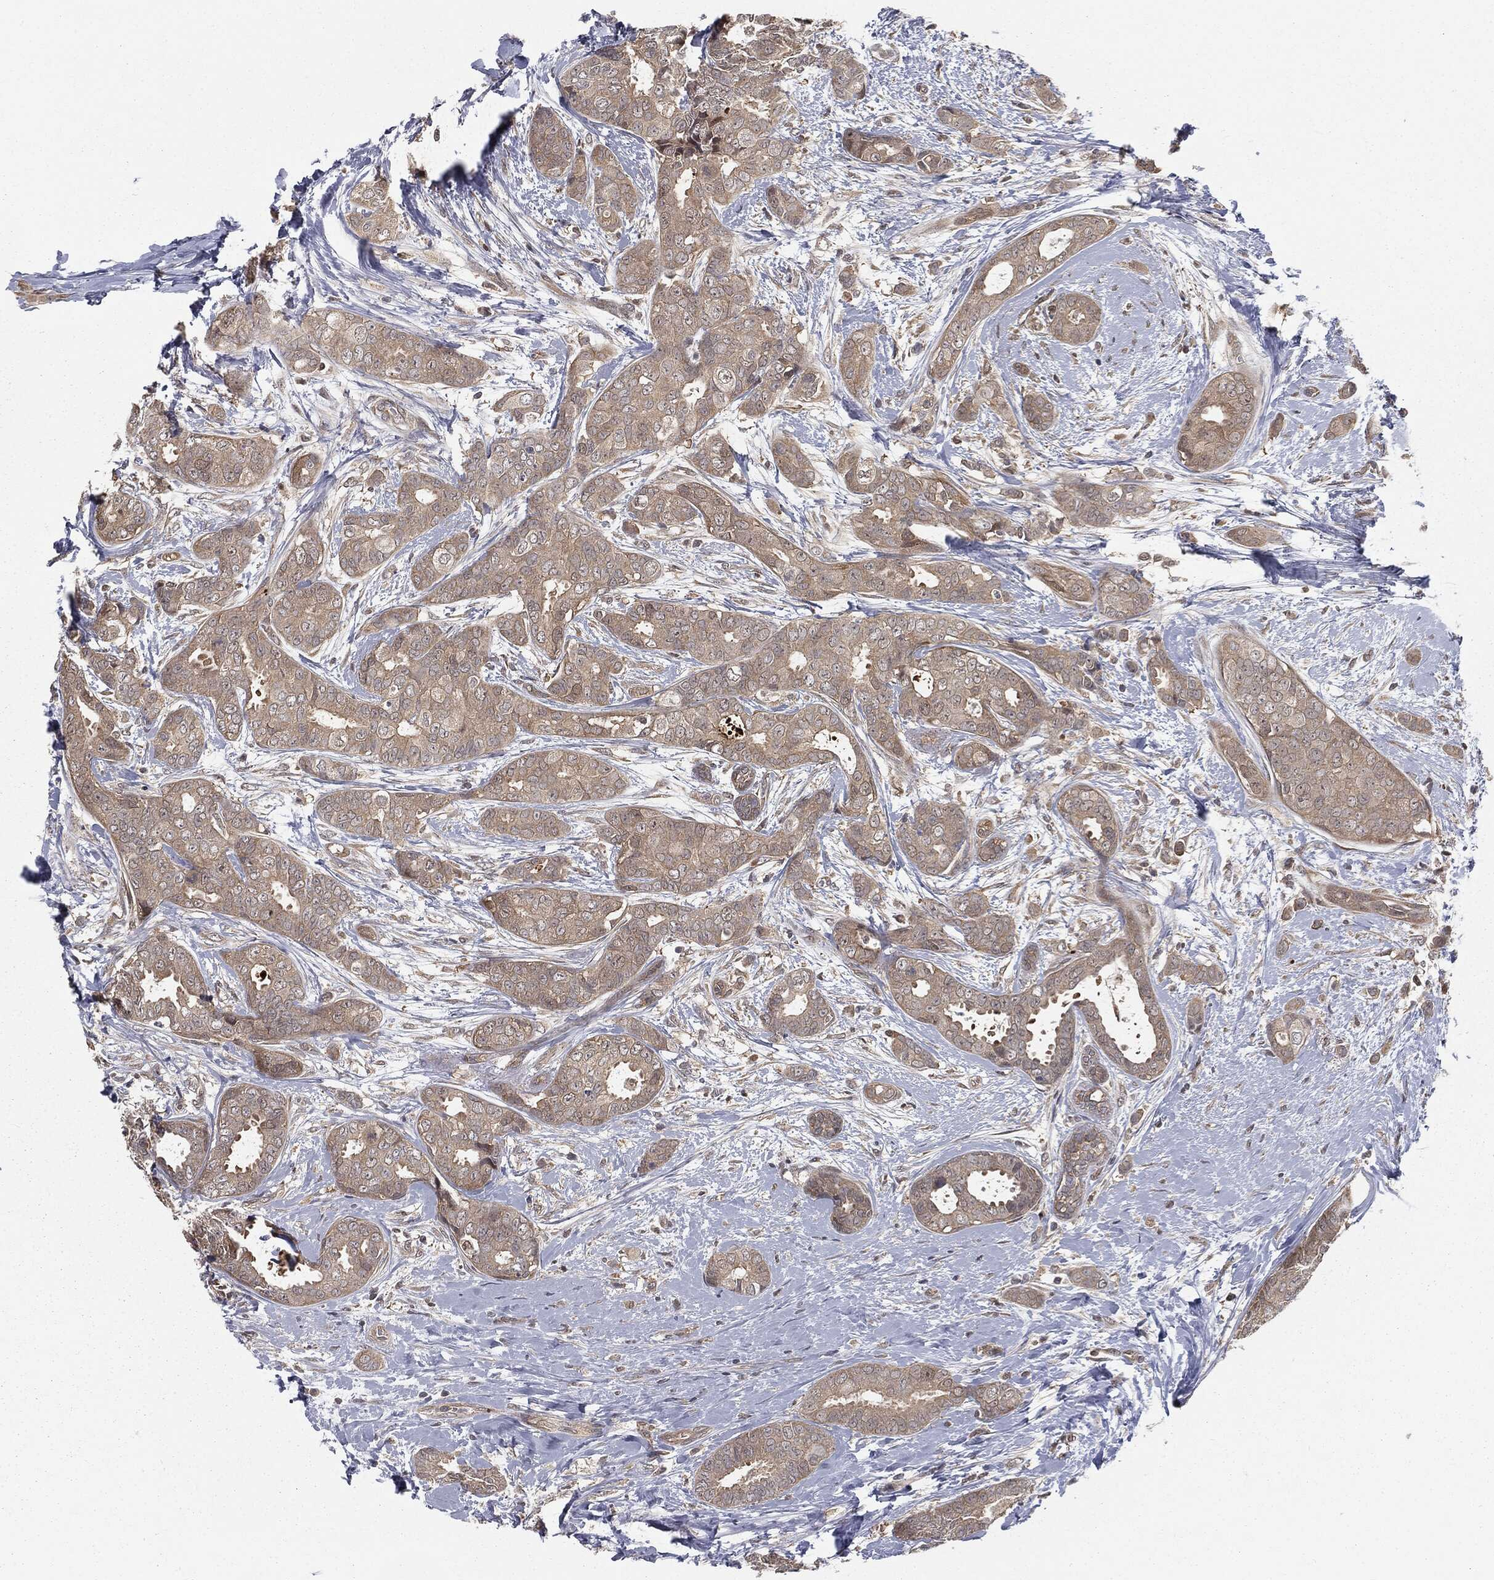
{"staining": {"intensity": "weak", "quantity": "25%-75%", "location": "cytoplasmic/membranous"}, "tissue": "breast cancer", "cell_type": "Tumor cells", "image_type": "cancer", "snomed": [{"axis": "morphology", "description": "Duct carcinoma"}, {"axis": "topography", "description": "Breast"}], "caption": "Invasive ductal carcinoma (breast) stained with a brown dye shows weak cytoplasmic/membranous positive expression in about 25%-75% of tumor cells.", "gene": "FBXO7", "patient": {"sex": "female", "age": 45}}